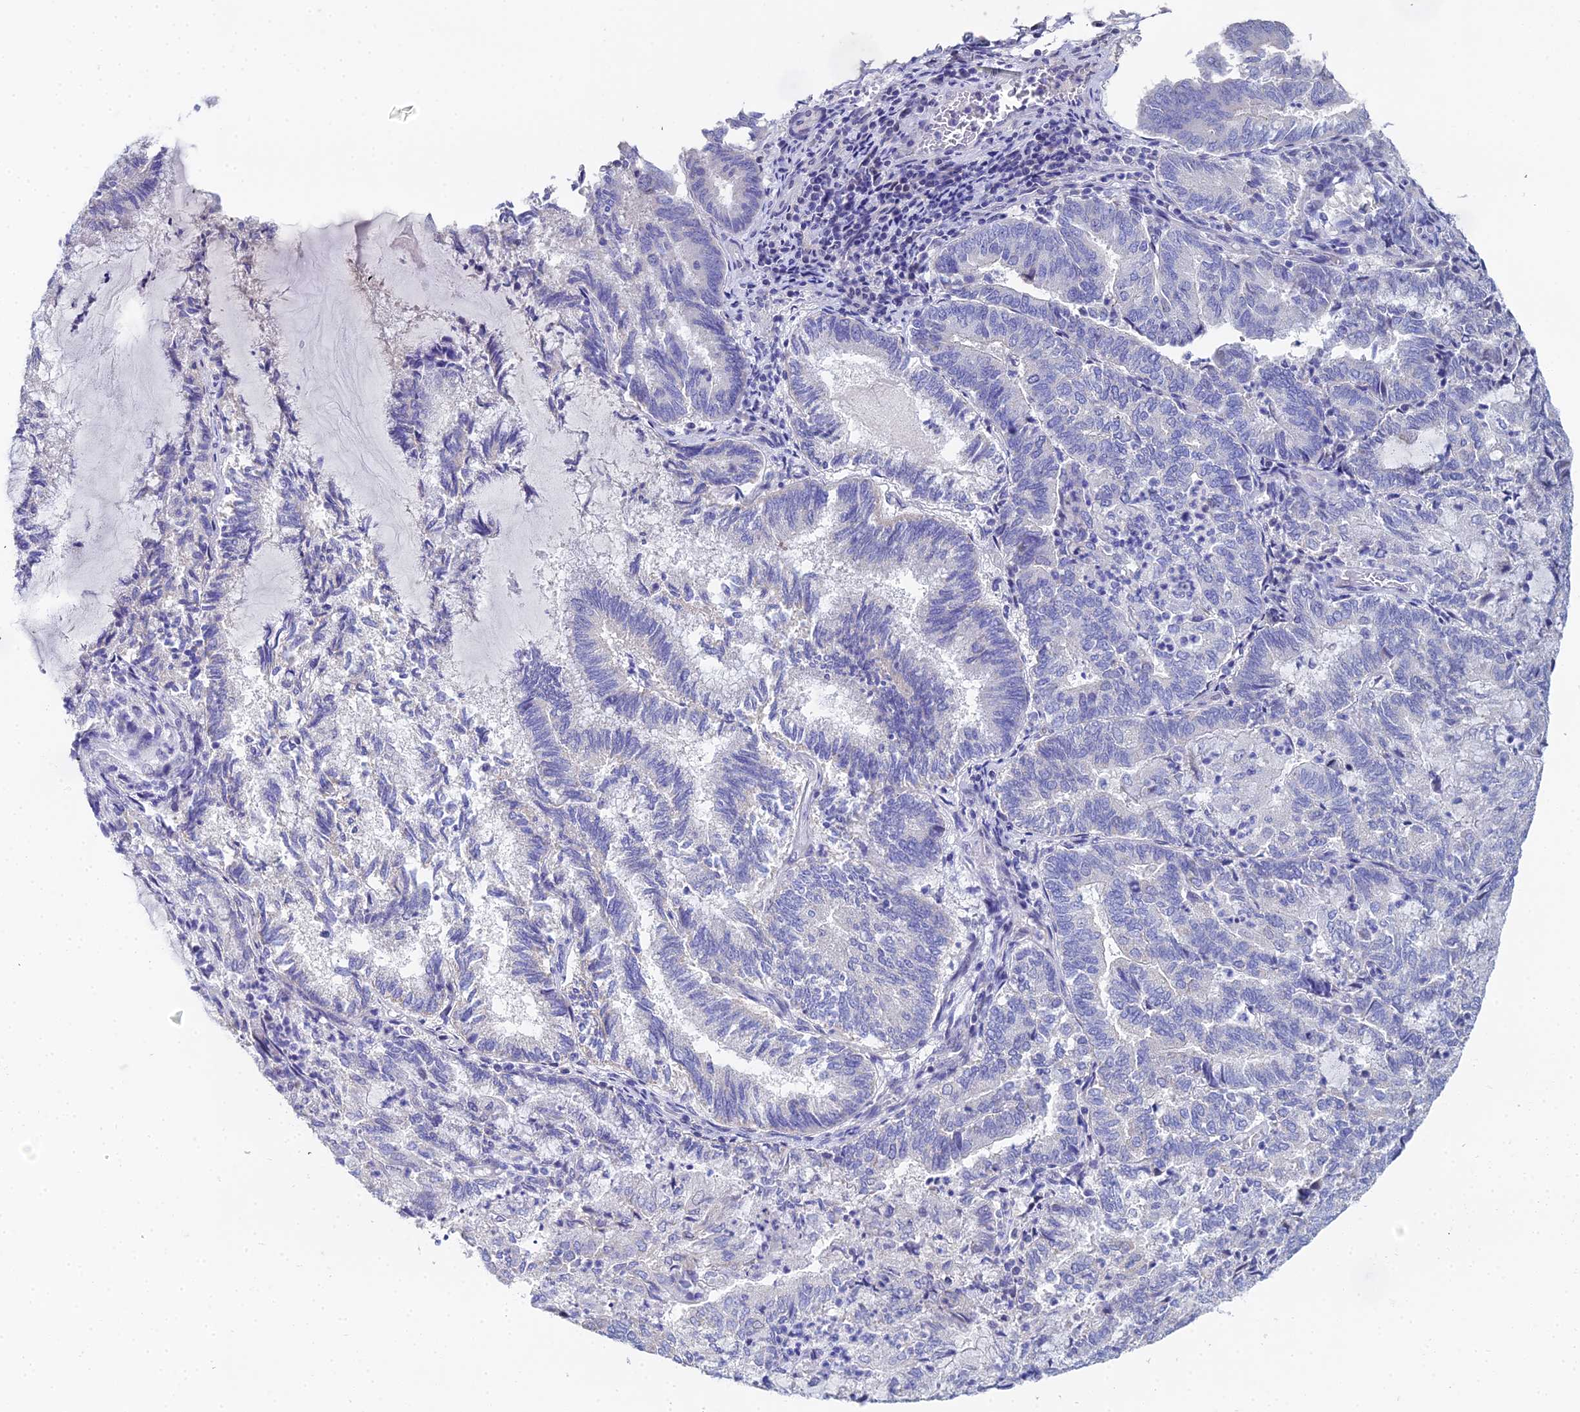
{"staining": {"intensity": "negative", "quantity": "none", "location": "none"}, "tissue": "endometrial cancer", "cell_type": "Tumor cells", "image_type": "cancer", "snomed": [{"axis": "morphology", "description": "Adenocarcinoma, NOS"}, {"axis": "topography", "description": "Endometrium"}], "caption": "Tumor cells show no significant protein positivity in endometrial adenocarcinoma.", "gene": "OCM", "patient": {"sex": "female", "age": 80}}